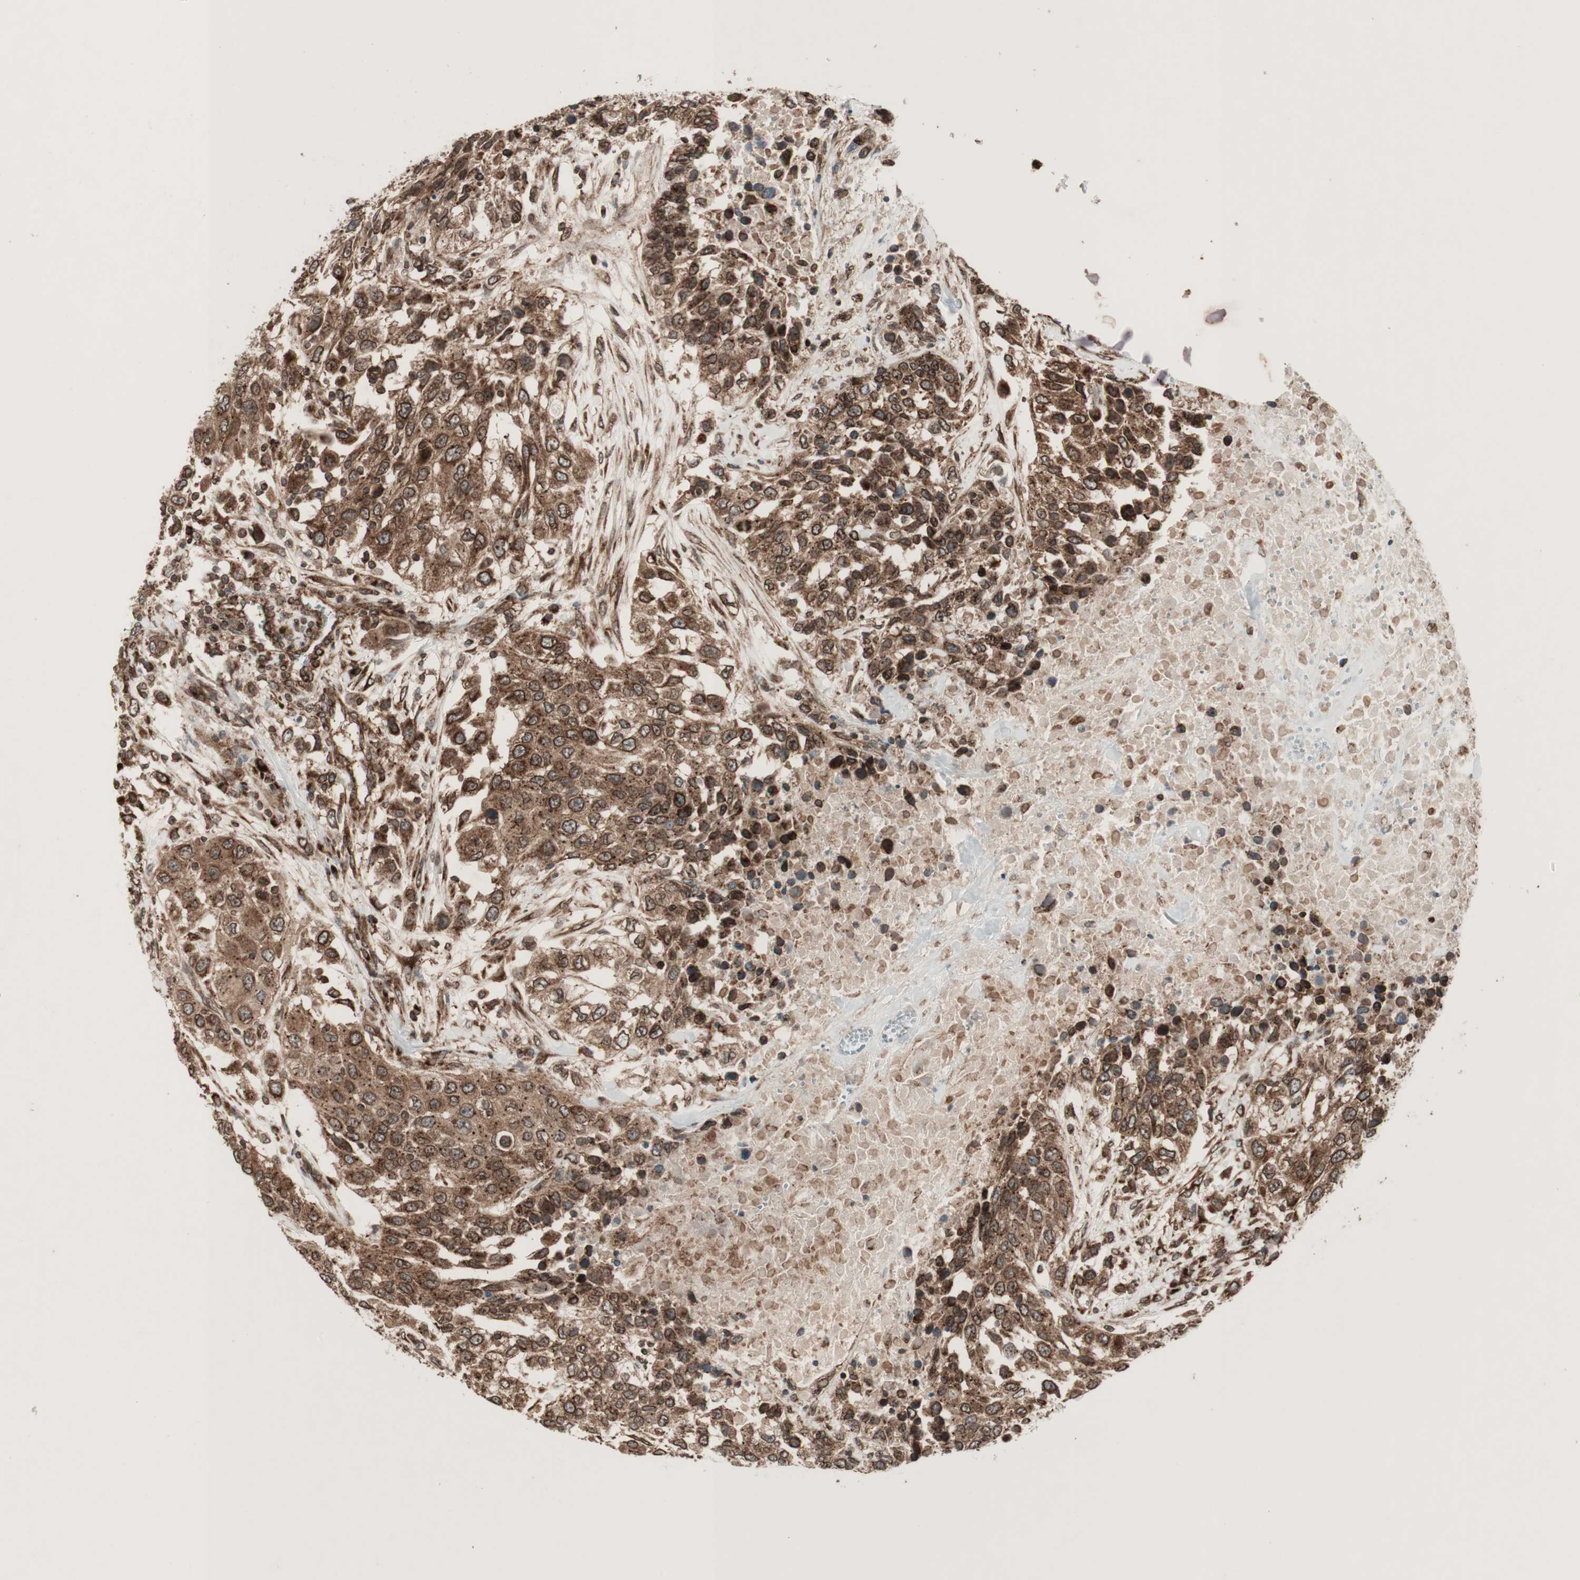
{"staining": {"intensity": "strong", "quantity": ">75%", "location": "cytoplasmic/membranous,nuclear"}, "tissue": "urothelial cancer", "cell_type": "Tumor cells", "image_type": "cancer", "snomed": [{"axis": "morphology", "description": "Urothelial carcinoma, High grade"}, {"axis": "topography", "description": "Urinary bladder"}], "caption": "The photomicrograph displays staining of urothelial carcinoma (high-grade), revealing strong cytoplasmic/membranous and nuclear protein expression (brown color) within tumor cells.", "gene": "NUP62", "patient": {"sex": "female", "age": 80}}